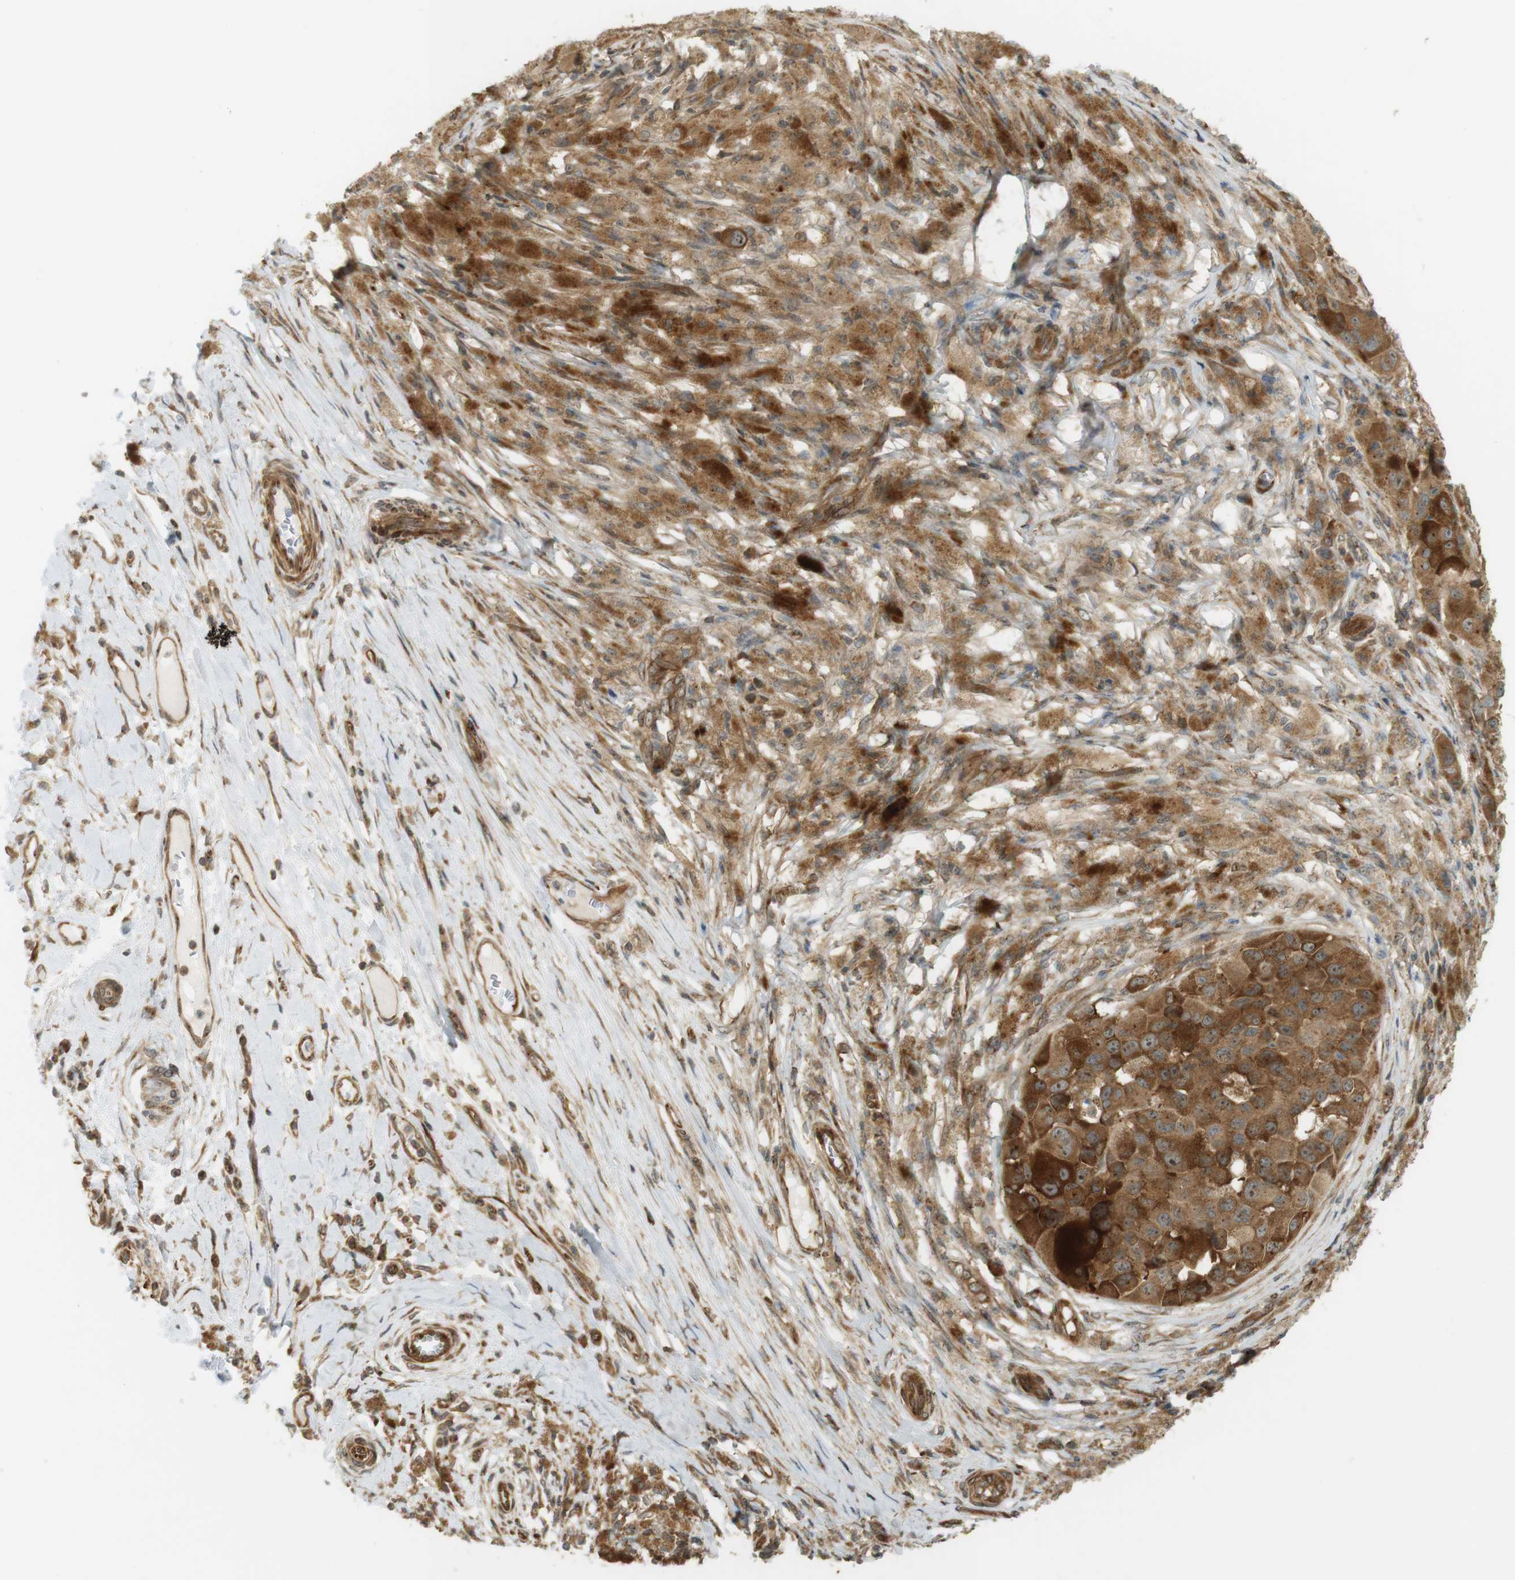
{"staining": {"intensity": "moderate", "quantity": ">75%", "location": "cytoplasmic/membranous,nuclear"}, "tissue": "melanoma", "cell_type": "Tumor cells", "image_type": "cancer", "snomed": [{"axis": "morphology", "description": "Malignant melanoma, NOS"}, {"axis": "topography", "description": "Skin"}], "caption": "IHC of human melanoma displays medium levels of moderate cytoplasmic/membranous and nuclear staining in approximately >75% of tumor cells.", "gene": "PA2G4", "patient": {"sex": "male", "age": 96}}